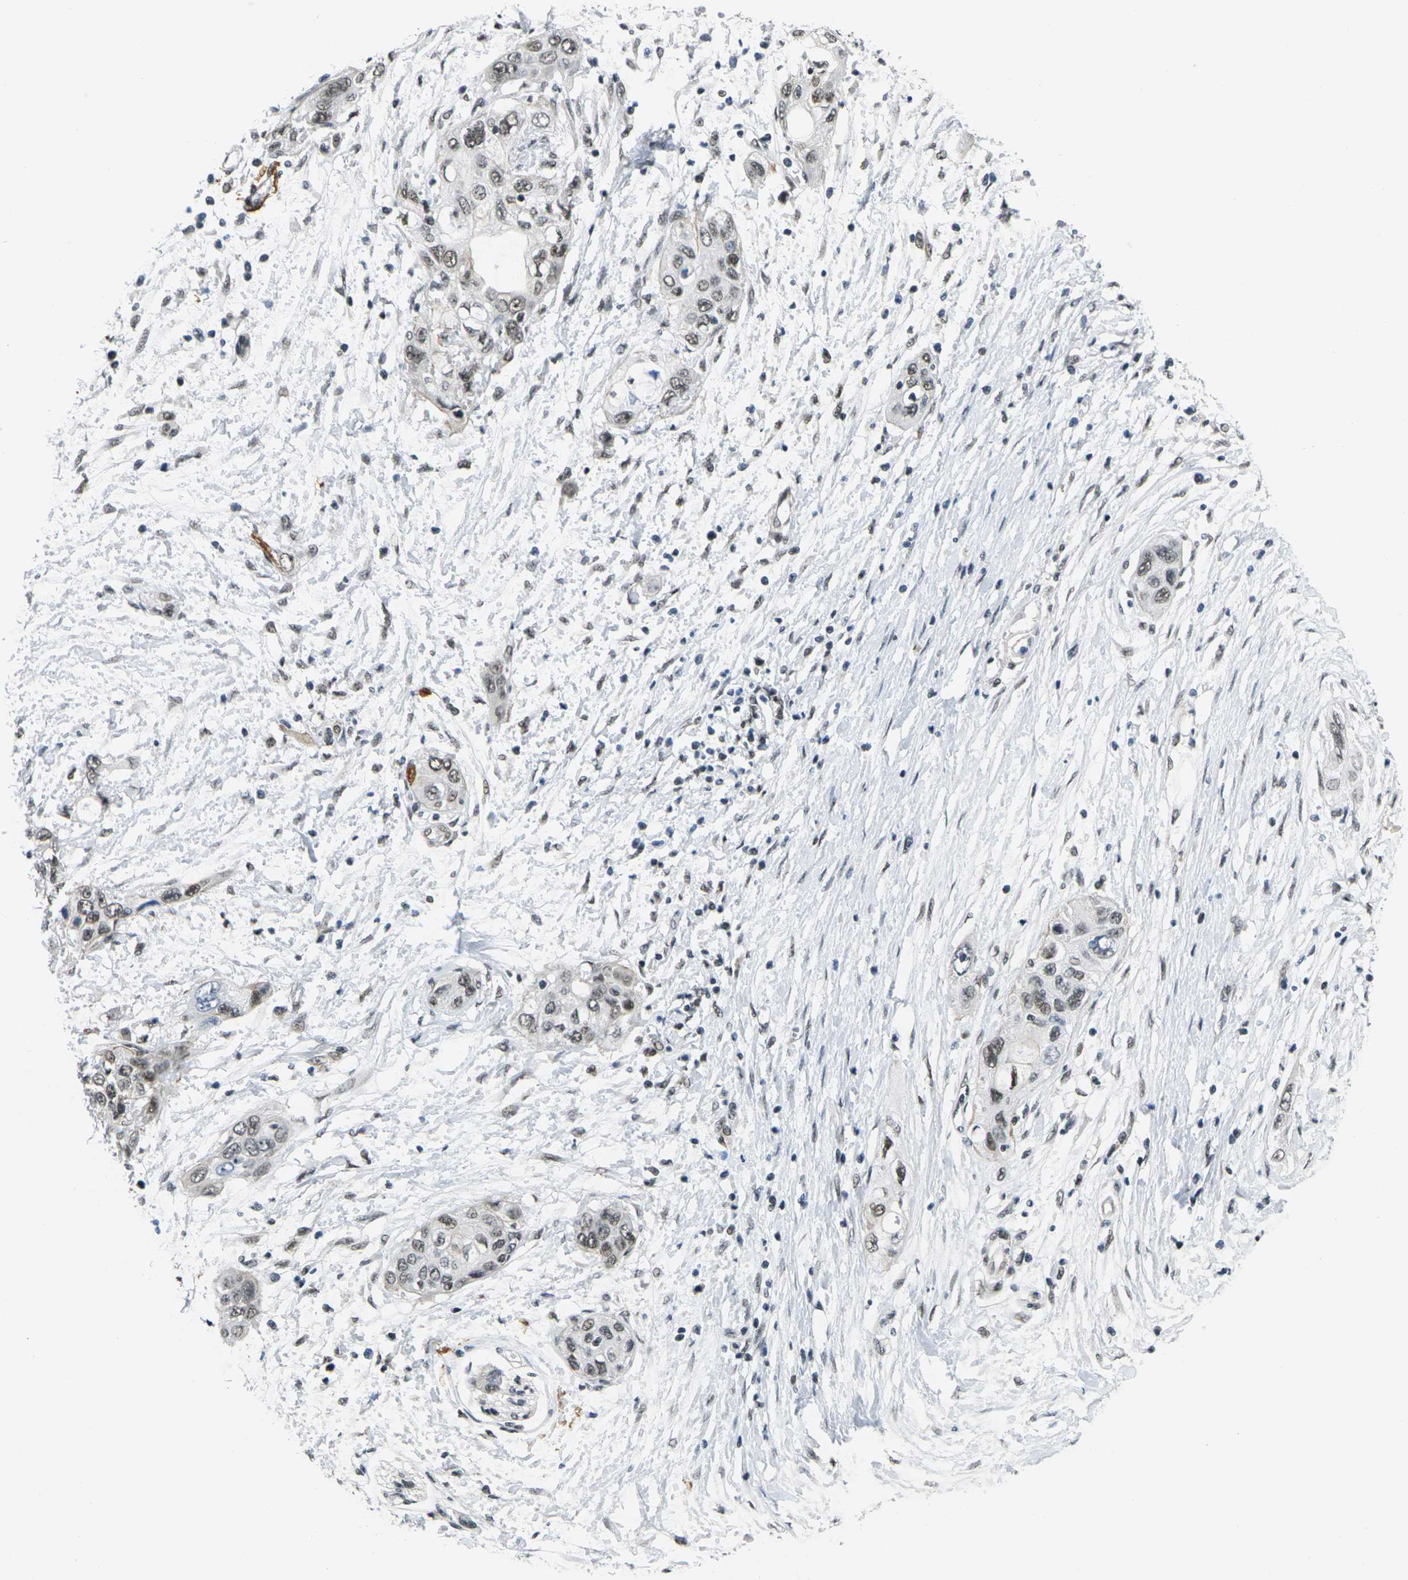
{"staining": {"intensity": "moderate", "quantity": ">75%", "location": "nuclear"}, "tissue": "pancreatic cancer", "cell_type": "Tumor cells", "image_type": "cancer", "snomed": [{"axis": "morphology", "description": "Adenocarcinoma, NOS"}, {"axis": "topography", "description": "Pancreas"}], "caption": "Protein staining exhibits moderate nuclear positivity in about >75% of tumor cells in pancreatic cancer (adenocarcinoma). (Brightfield microscopy of DAB IHC at high magnification).", "gene": "RBM7", "patient": {"sex": "female", "age": 70}}